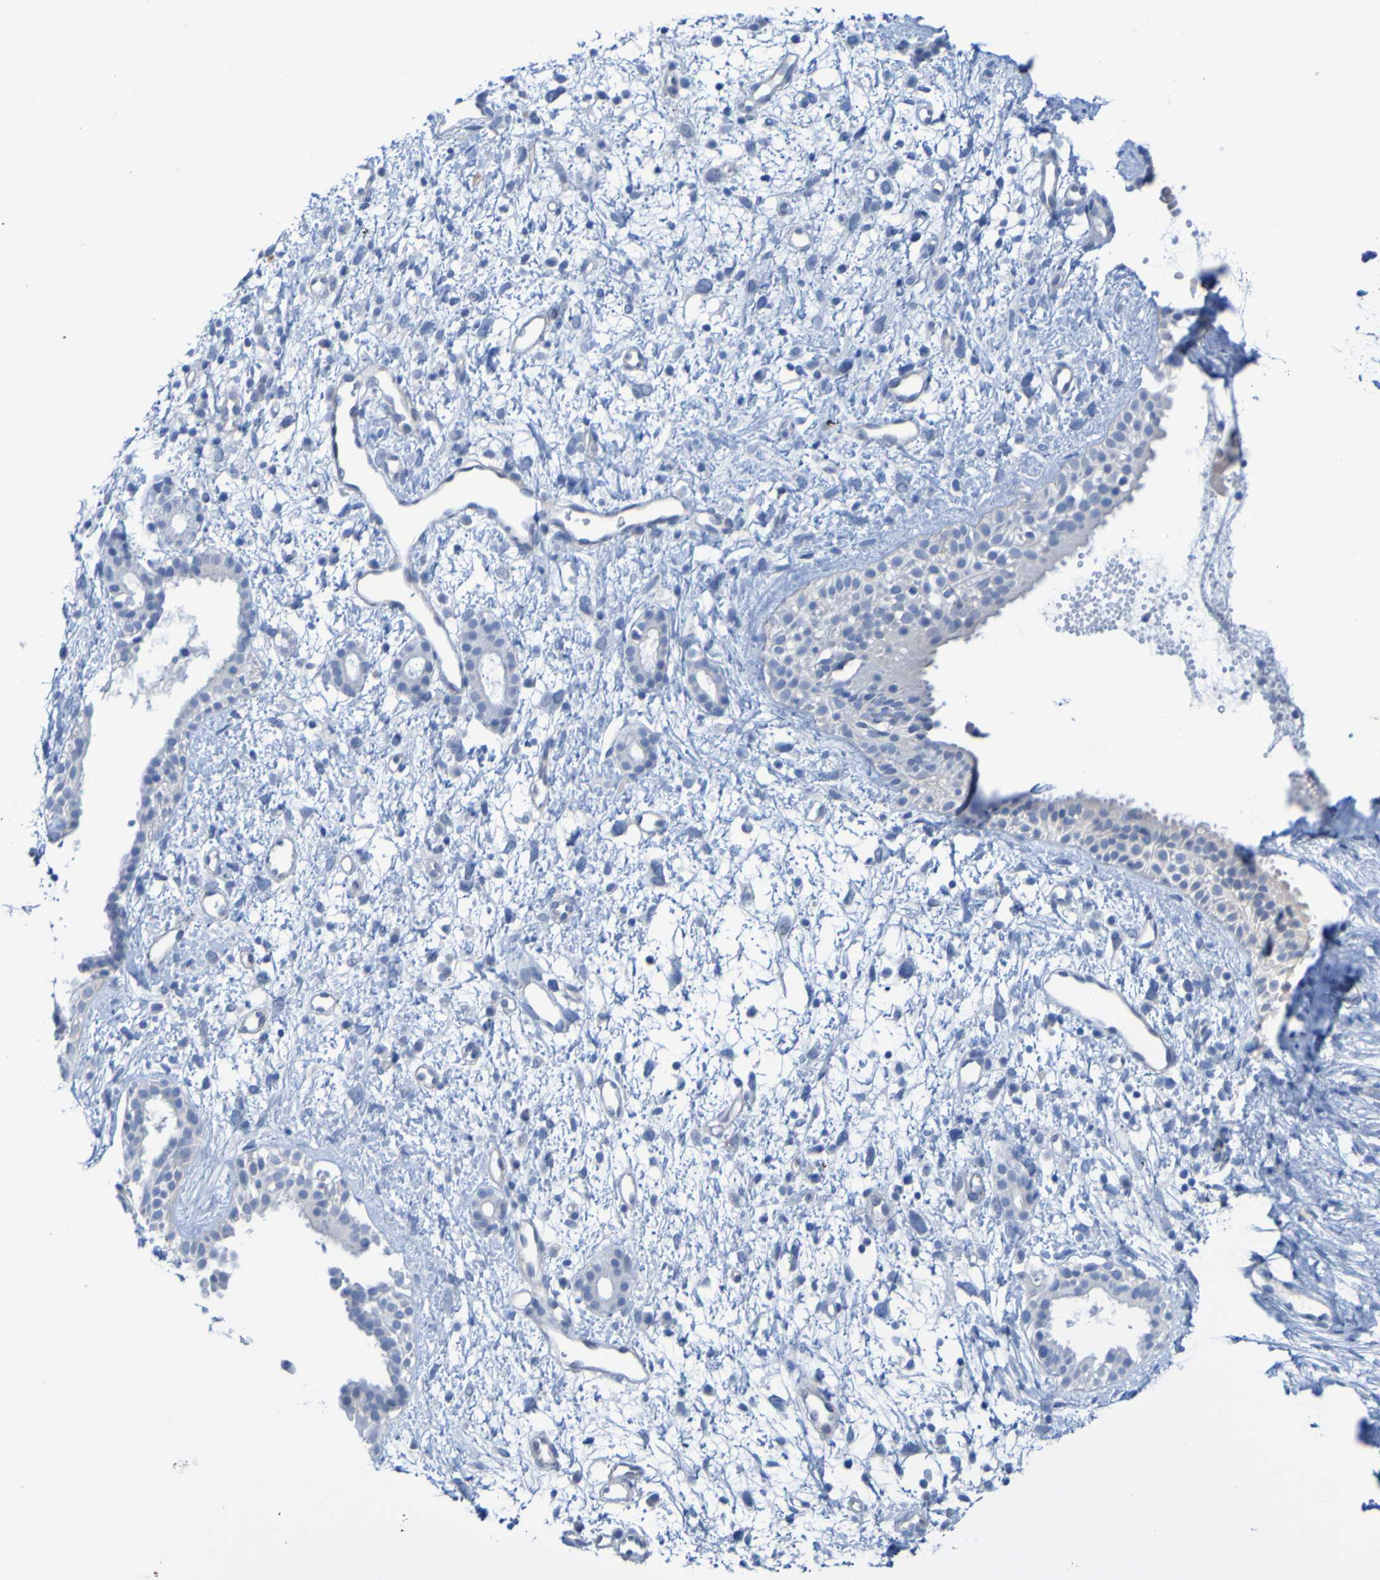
{"staining": {"intensity": "negative", "quantity": "none", "location": "none"}, "tissue": "nasopharynx", "cell_type": "Respiratory epithelial cells", "image_type": "normal", "snomed": [{"axis": "morphology", "description": "Normal tissue, NOS"}, {"axis": "topography", "description": "Nasopharynx"}], "caption": "Immunohistochemistry histopathology image of normal nasopharynx: human nasopharynx stained with DAB (3,3'-diaminobenzidine) reveals no significant protein positivity in respiratory epithelial cells.", "gene": "ACMSD", "patient": {"sex": "male", "age": 22}}